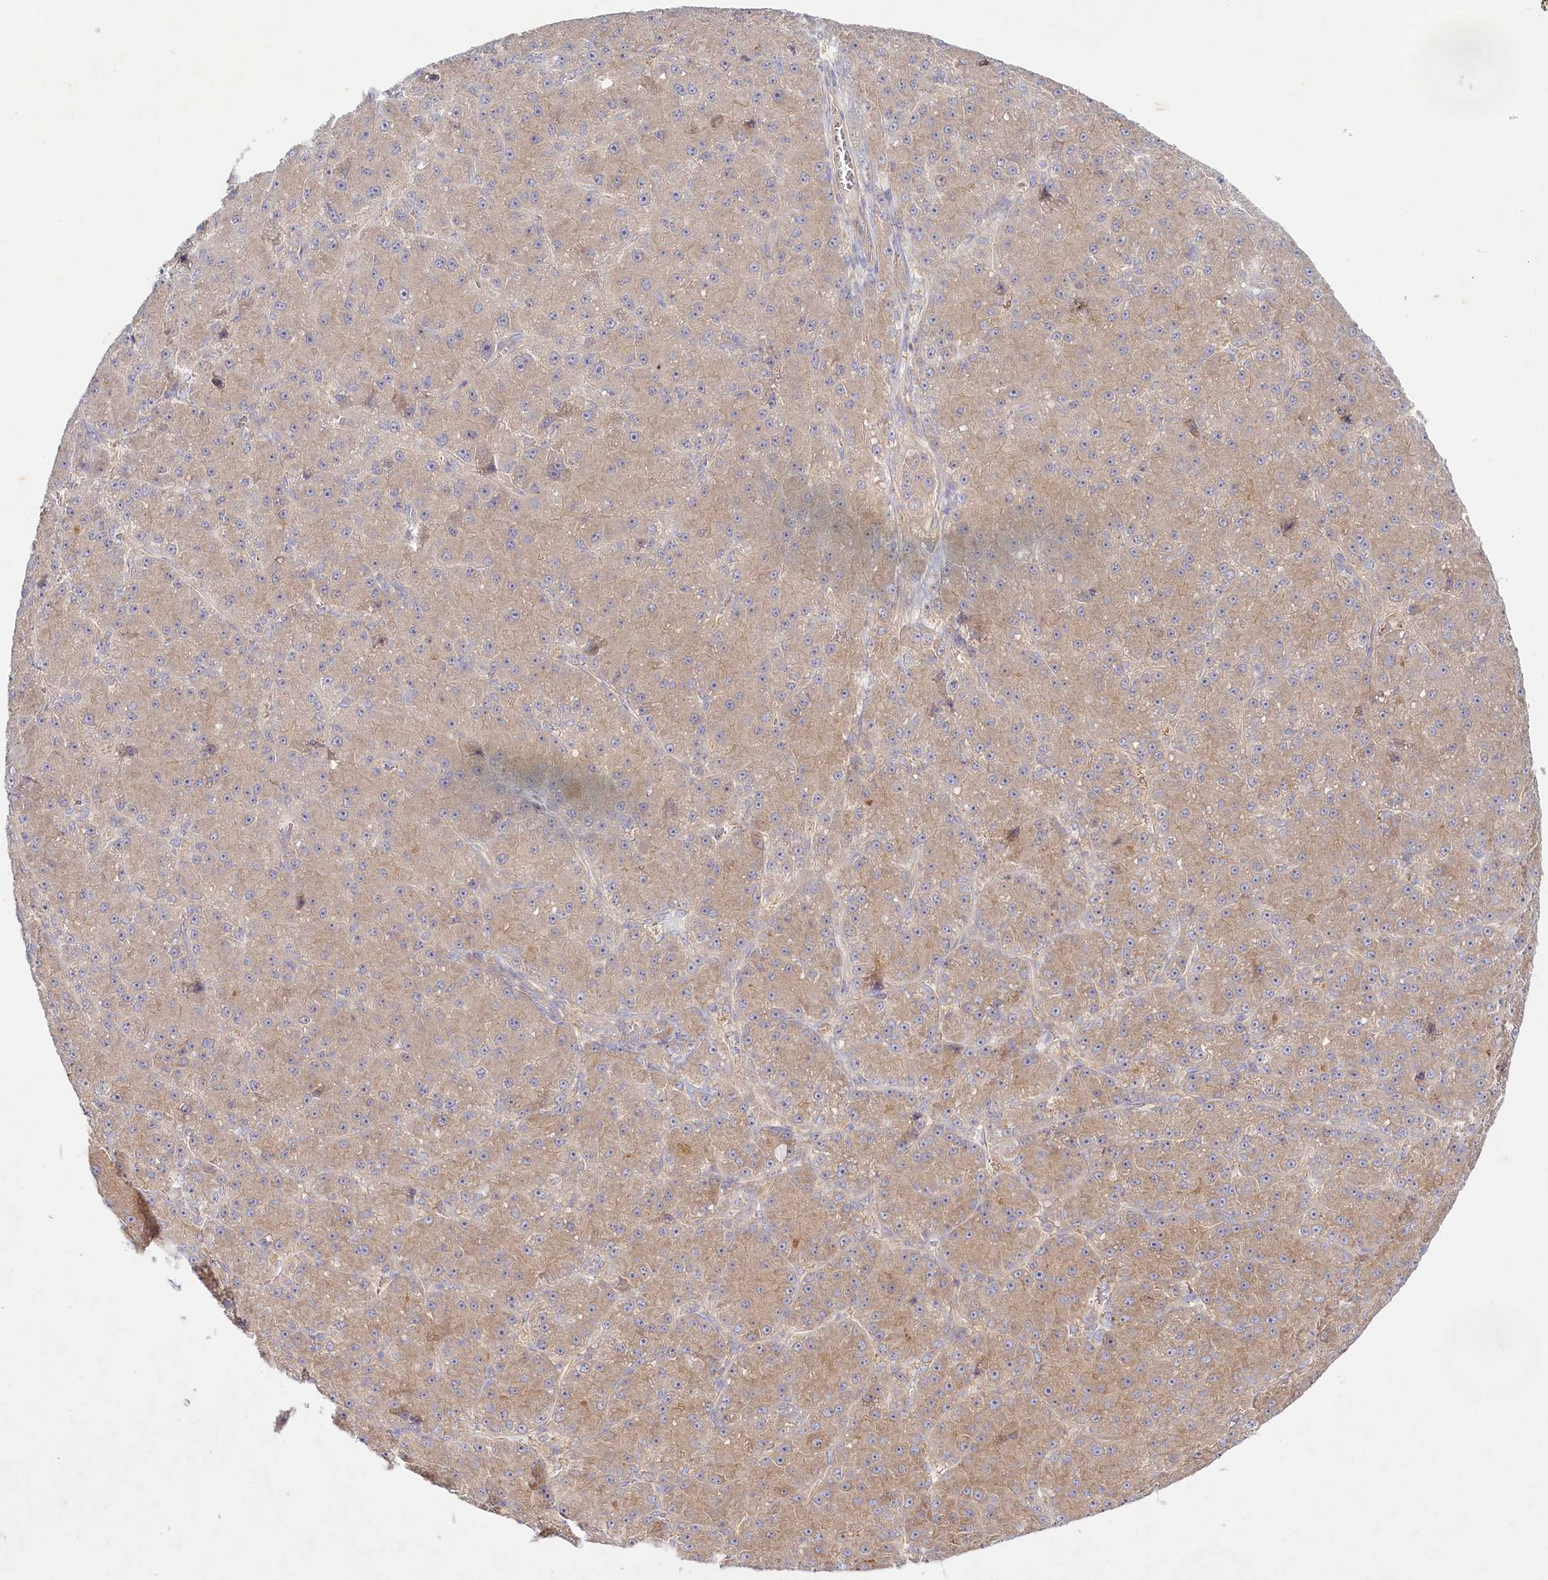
{"staining": {"intensity": "moderate", "quantity": ">75%", "location": "cytoplasmic/membranous"}, "tissue": "liver cancer", "cell_type": "Tumor cells", "image_type": "cancer", "snomed": [{"axis": "morphology", "description": "Carcinoma, Hepatocellular, NOS"}, {"axis": "topography", "description": "Liver"}], "caption": "Immunohistochemistry (IHC) staining of liver hepatocellular carcinoma, which shows medium levels of moderate cytoplasmic/membranous expression in approximately >75% of tumor cells indicating moderate cytoplasmic/membranous protein staining. The staining was performed using DAB (3,3'-diaminobenzidine) (brown) for protein detection and nuclei were counterstained in hematoxylin (blue).", "gene": "TNIP1", "patient": {"sex": "male", "age": 67}}